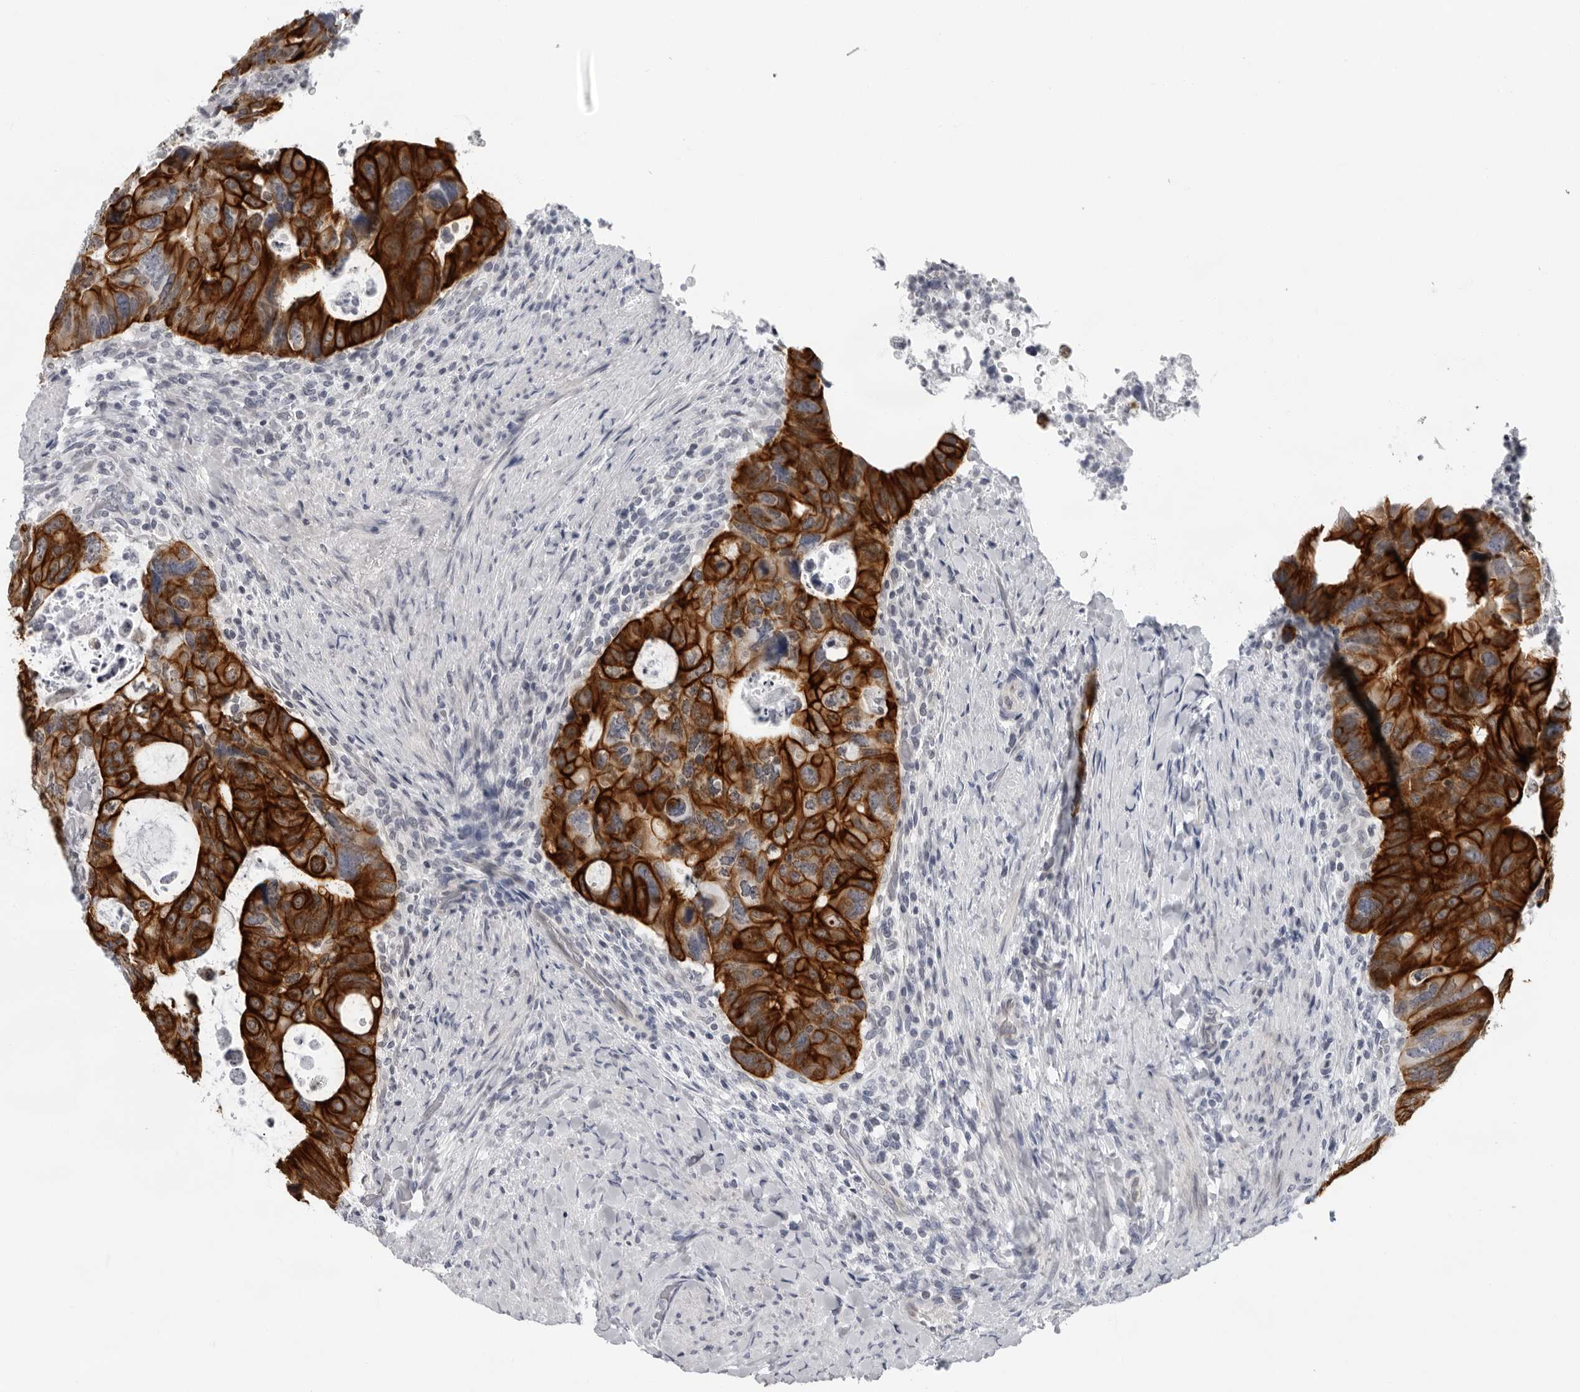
{"staining": {"intensity": "strong", "quantity": ">75%", "location": "cytoplasmic/membranous"}, "tissue": "colorectal cancer", "cell_type": "Tumor cells", "image_type": "cancer", "snomed": [{"axis": "morphology", "description": "Adenocarcinoma, NOS"}, {"axis": "topography", "description": "Rectum"}], "caption": "Human adenocarcinoma (colorectal) stained for a protein (brown) exhibits strong cytoplasmic/membranous positive positivity in about >75% of tumor cells.", "gene": "CCDC28B", "patient": {"sex": "male", "age": 59}}